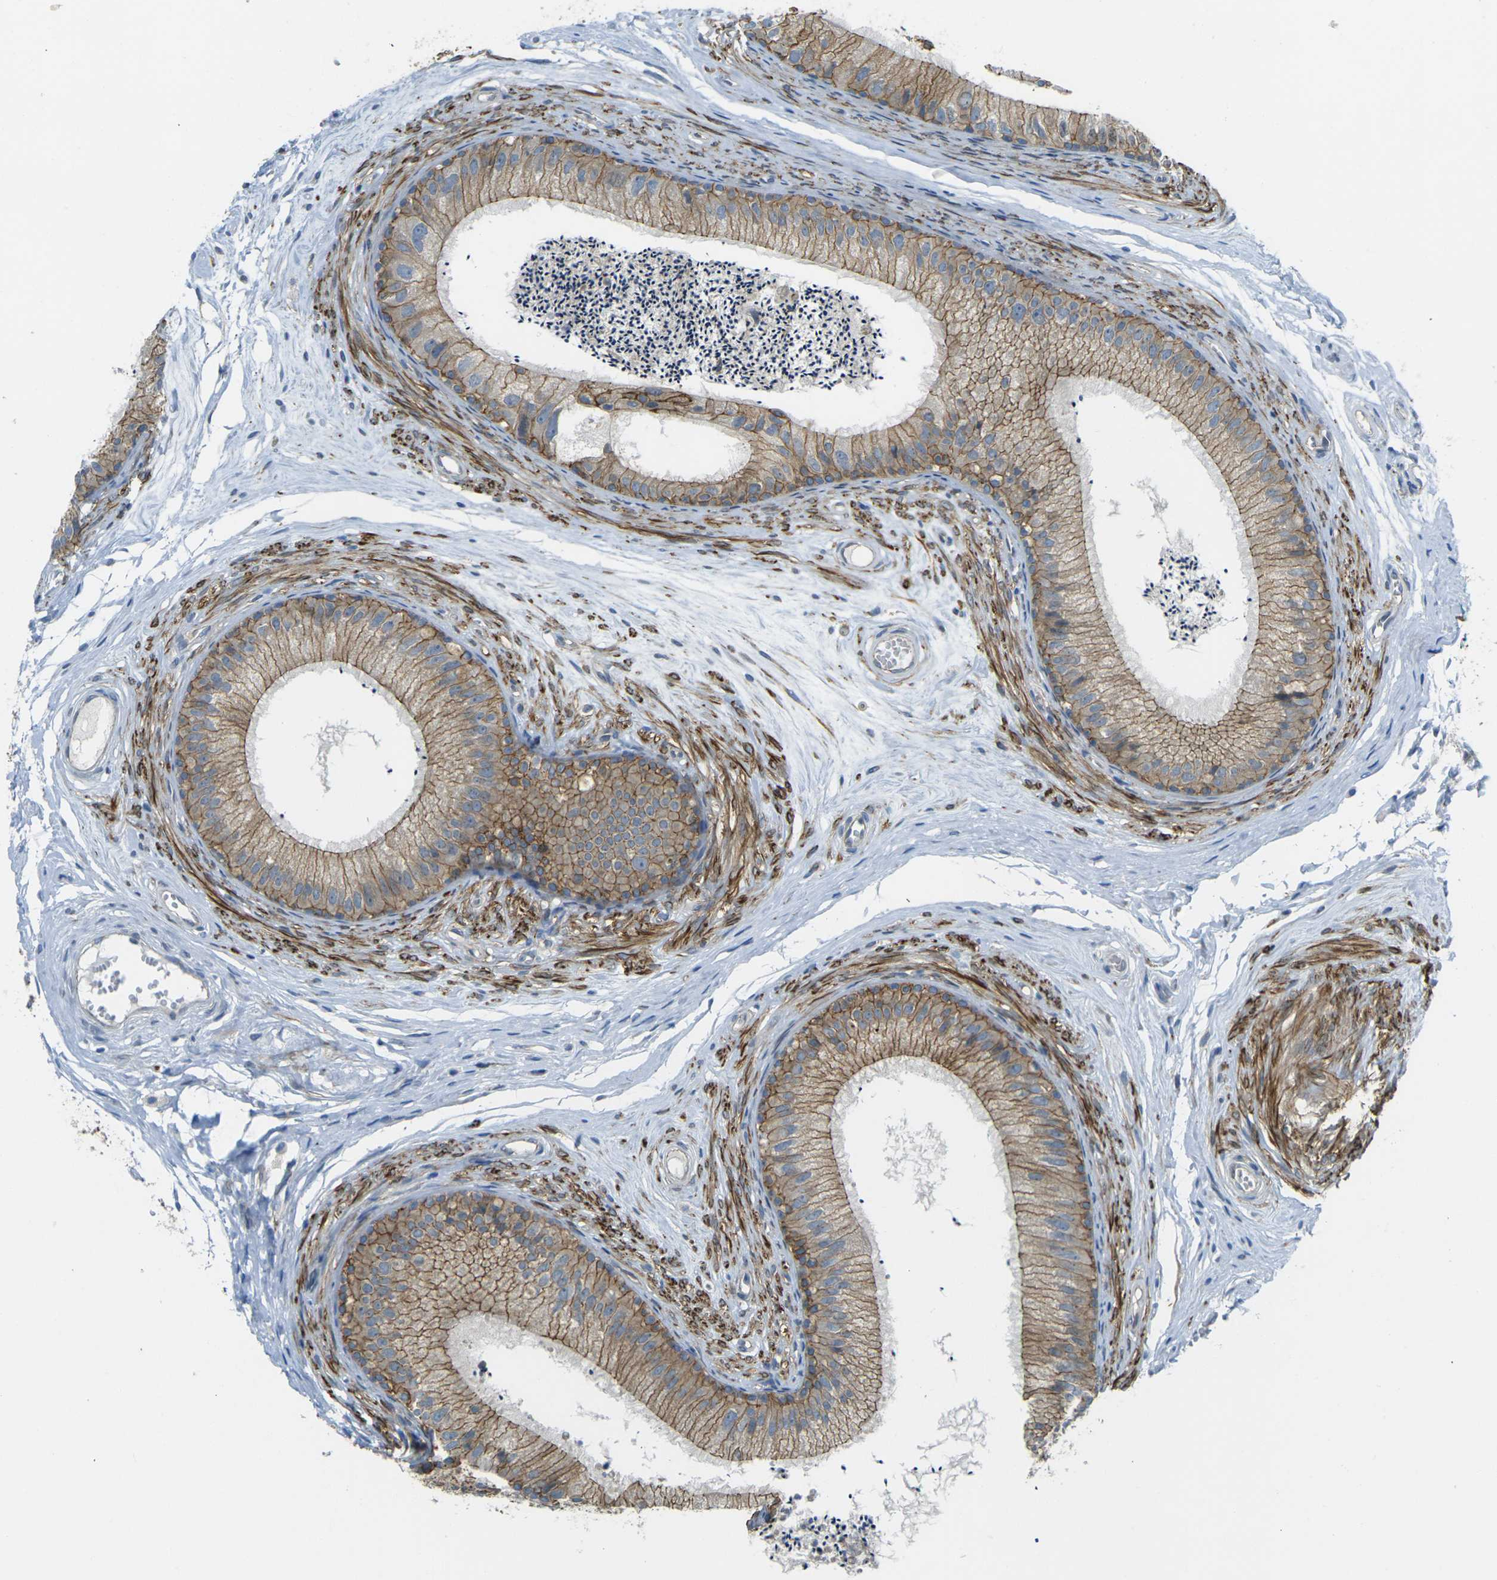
{"staining": {"intensity": "moderate", "quantity": ">75%", "location": "cytoplasmic/membranous"}, "tissue": "epididymis", "cell_type": "Glandular cells", "image_type": "normal", "snomed": [{"axis": "morphology", "description": "Normal tissue, NOS"}, {"axis": "topography", "description": "Epididymis"}], "caption": "This micrograph demonstrates immunohistochemistry staining of unremarkable human epididymis, with medium moderate cytoplasmic/membranous positivity in about >75% of glandular cells.", "gene": "RHBDD1", "patient": {"sex": "male", "age": 56}}